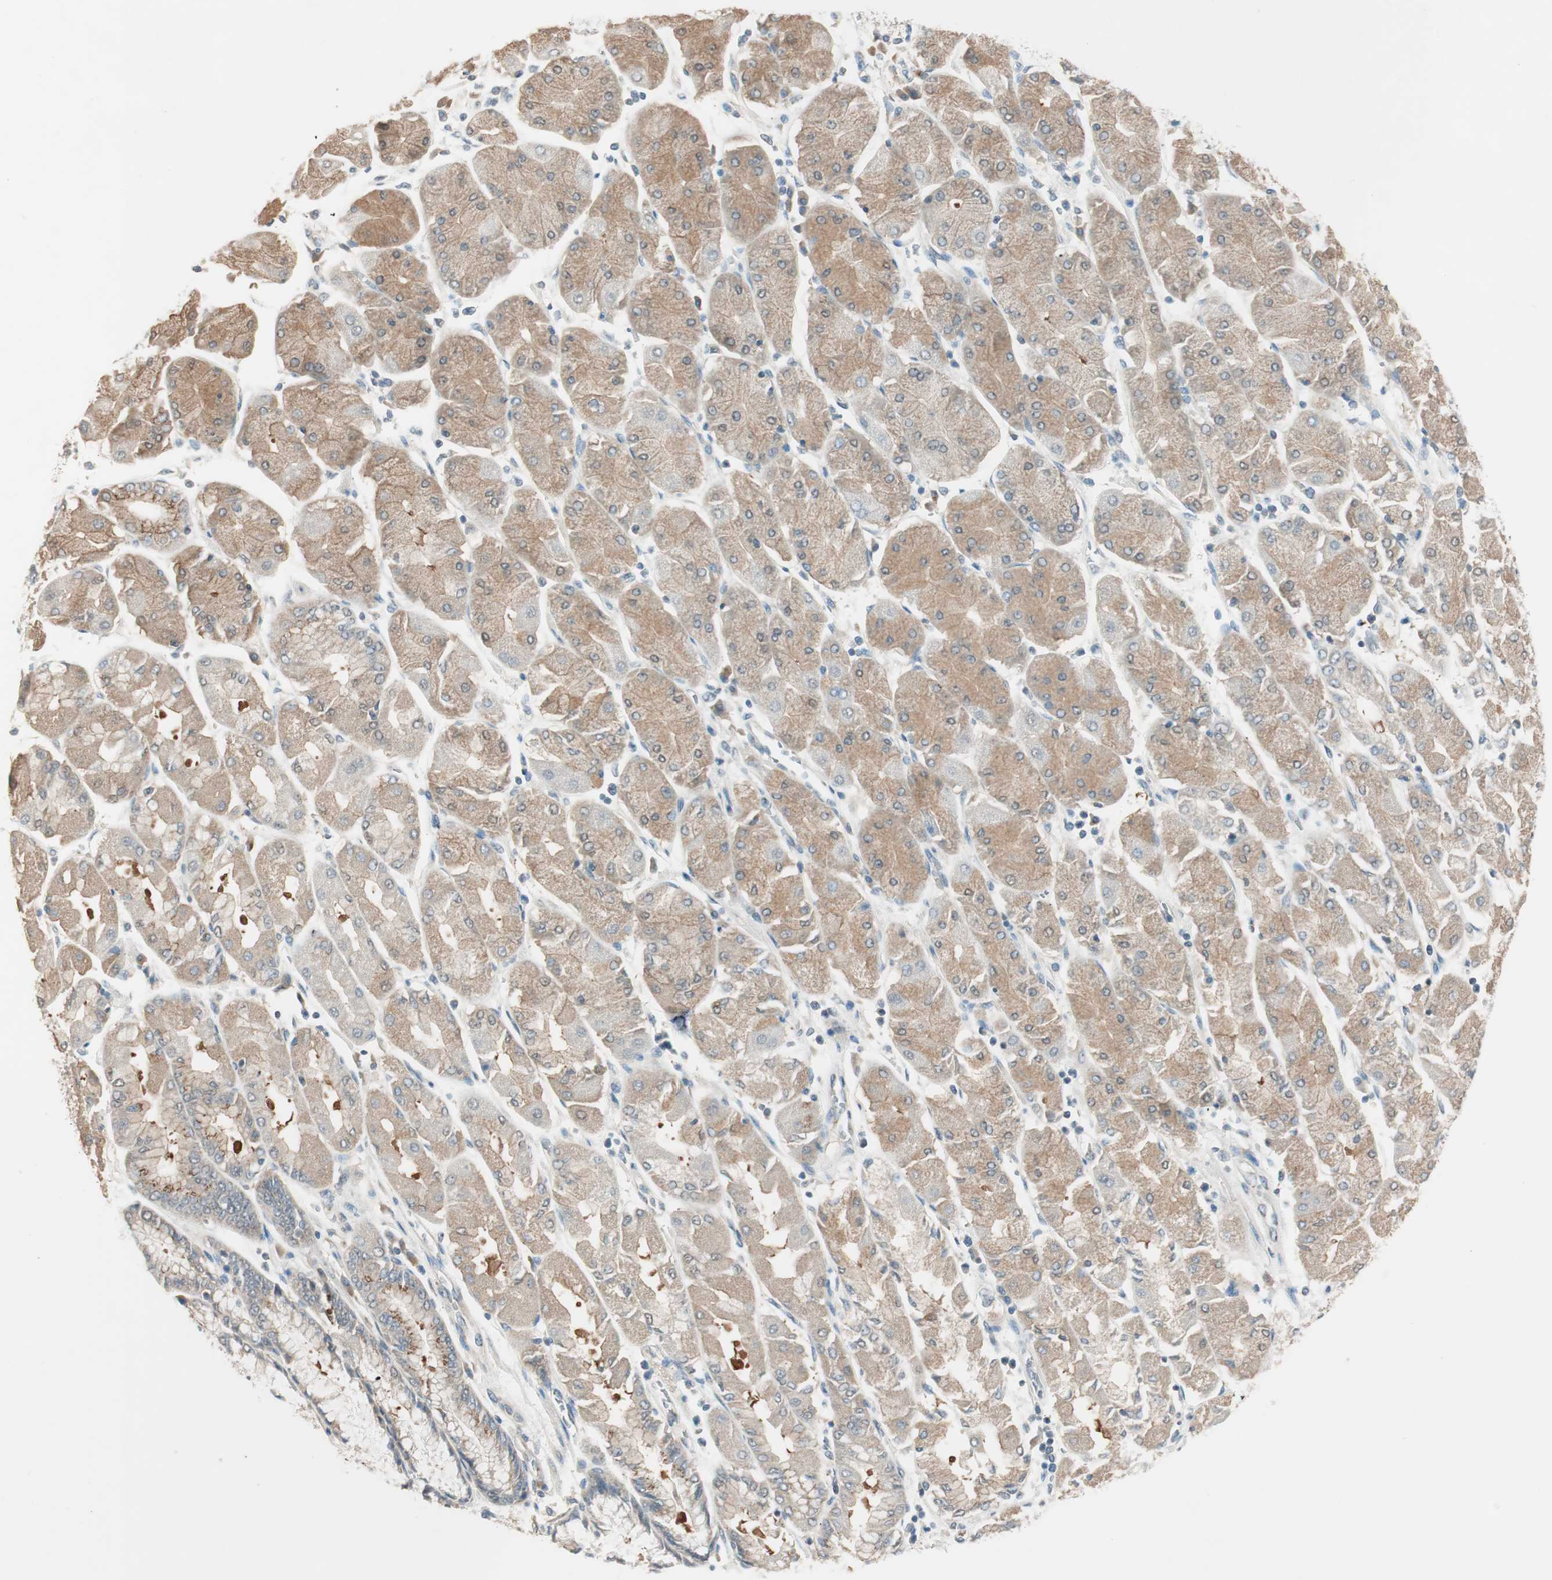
{"staining": {"intensity": "moderate", "quantity": "25%-75%", "location": "cytoplasmic/membranous"}, "tissue": "stomach cancer", "cell_type": "Tumor cells", "image_type": "cancer", "snomed": [{"axis": "morphology", "description": "Normal tissue, NOS"}, {"axis": "morphology", "description": "Adenocarcinoma, NOS"}, {"axis": "topography", "description": "Stomach, upper"}, {"axis": "topography", "description": "Stomach"}], "caption": "IHC histopathology image of human adenocarcinoma (stomach) stained for a protein (brown), which shows medium levels of moderate cytoplasmic/membranous staining in about 25%-75% of tumor cells.", "gene": "SEC16A", "patient": {"sex": "male", "age": 59}}